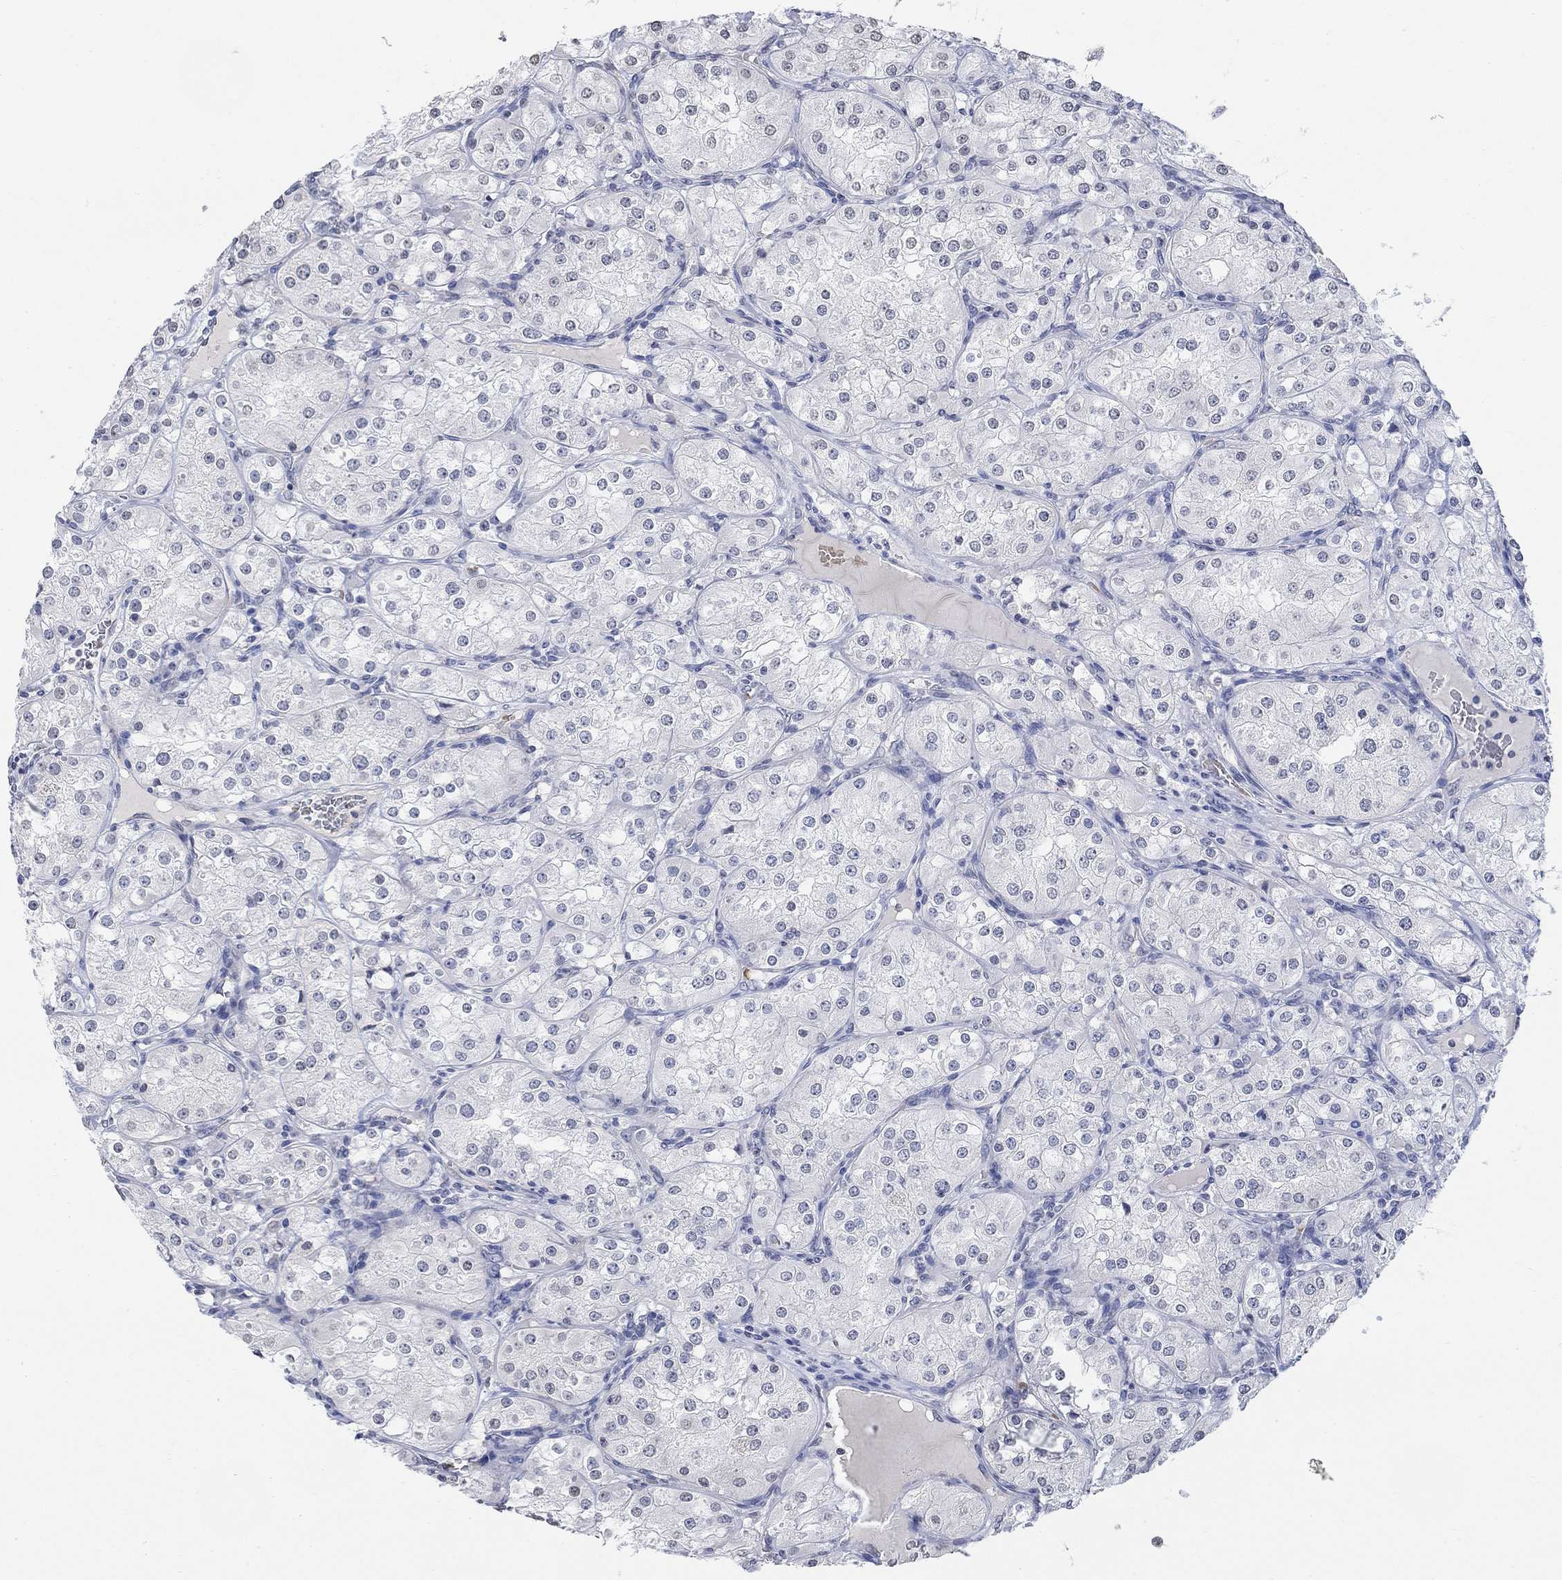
{"staining": {"intensity": "negative", "quantity": "none", "location": "none"}, "tissue": "renal cancer", "cell_type": "Tumor cells", "image_type": "cancer", "snomed": [{"axis": "morphology", "description": "Adenocarcinoma, NOS"}, {"axis": "topography", "description": "Kidney"}], "caption": "Adenocarcinoma (renal) was stained to show a protein in brown. There is no significant positivity in tumor cells.", "gene": "TMEM255A", "patient": {"sex": "male", "age": 77}}